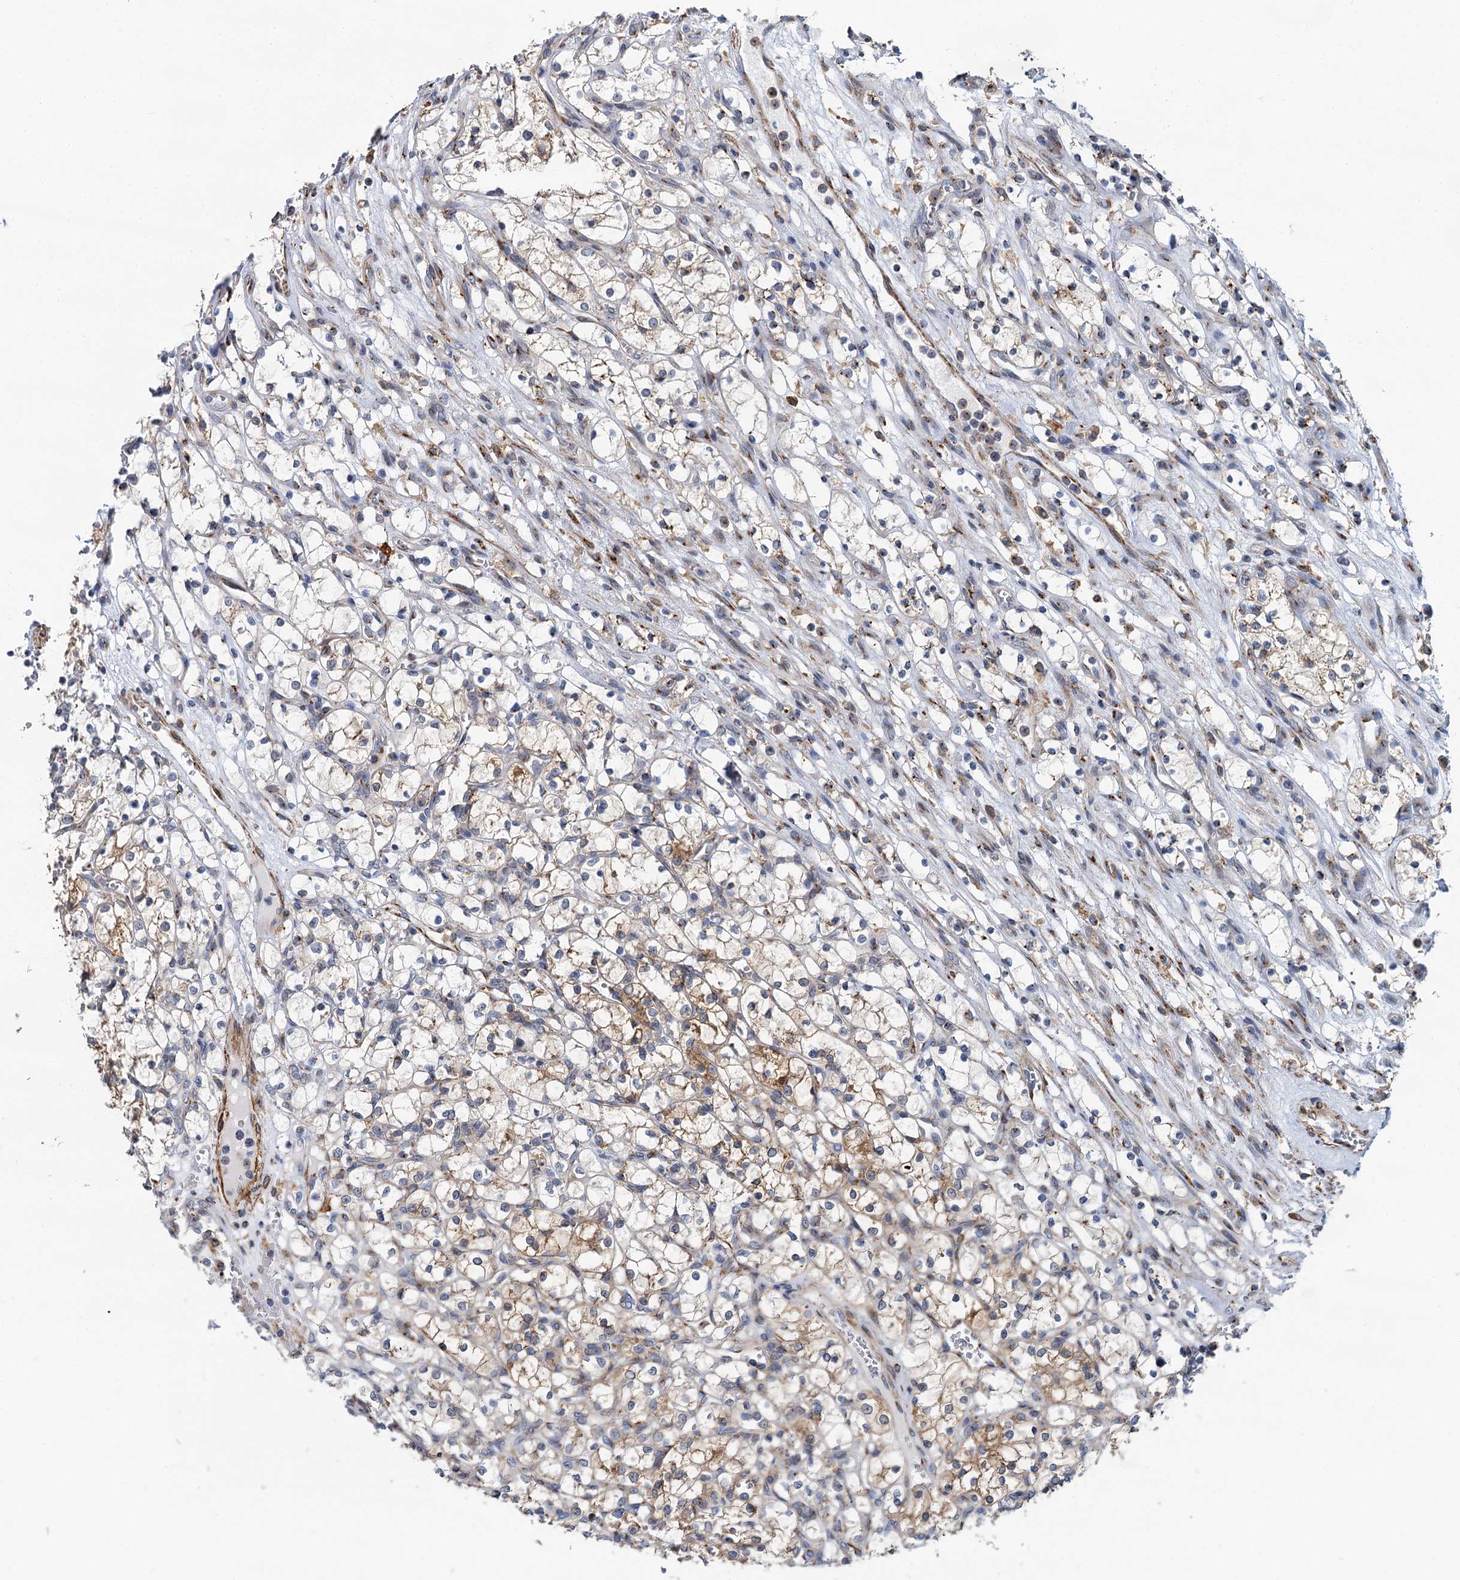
{"staining": {"intensity": "weak", "quantity": "25%-75%", "location": "cytoplasmic/membranous"}, "tissue": "renal cancer", "cell_type": "Tumor cells", "image_type": "cancer", "snomed": [{"axis": "morphology", "description": "Adenocarcinoma, NOS"}, {"axis": "topography", "description": "Kidney"}], "caption": "Human renal cancer stained for a protein (brown) shows weak cytoplasmic/membranous positive positivity in about 25%-75% of tumor cells.", "gene": "BET1L", "patient": {"sex": "female", "age": 69}}